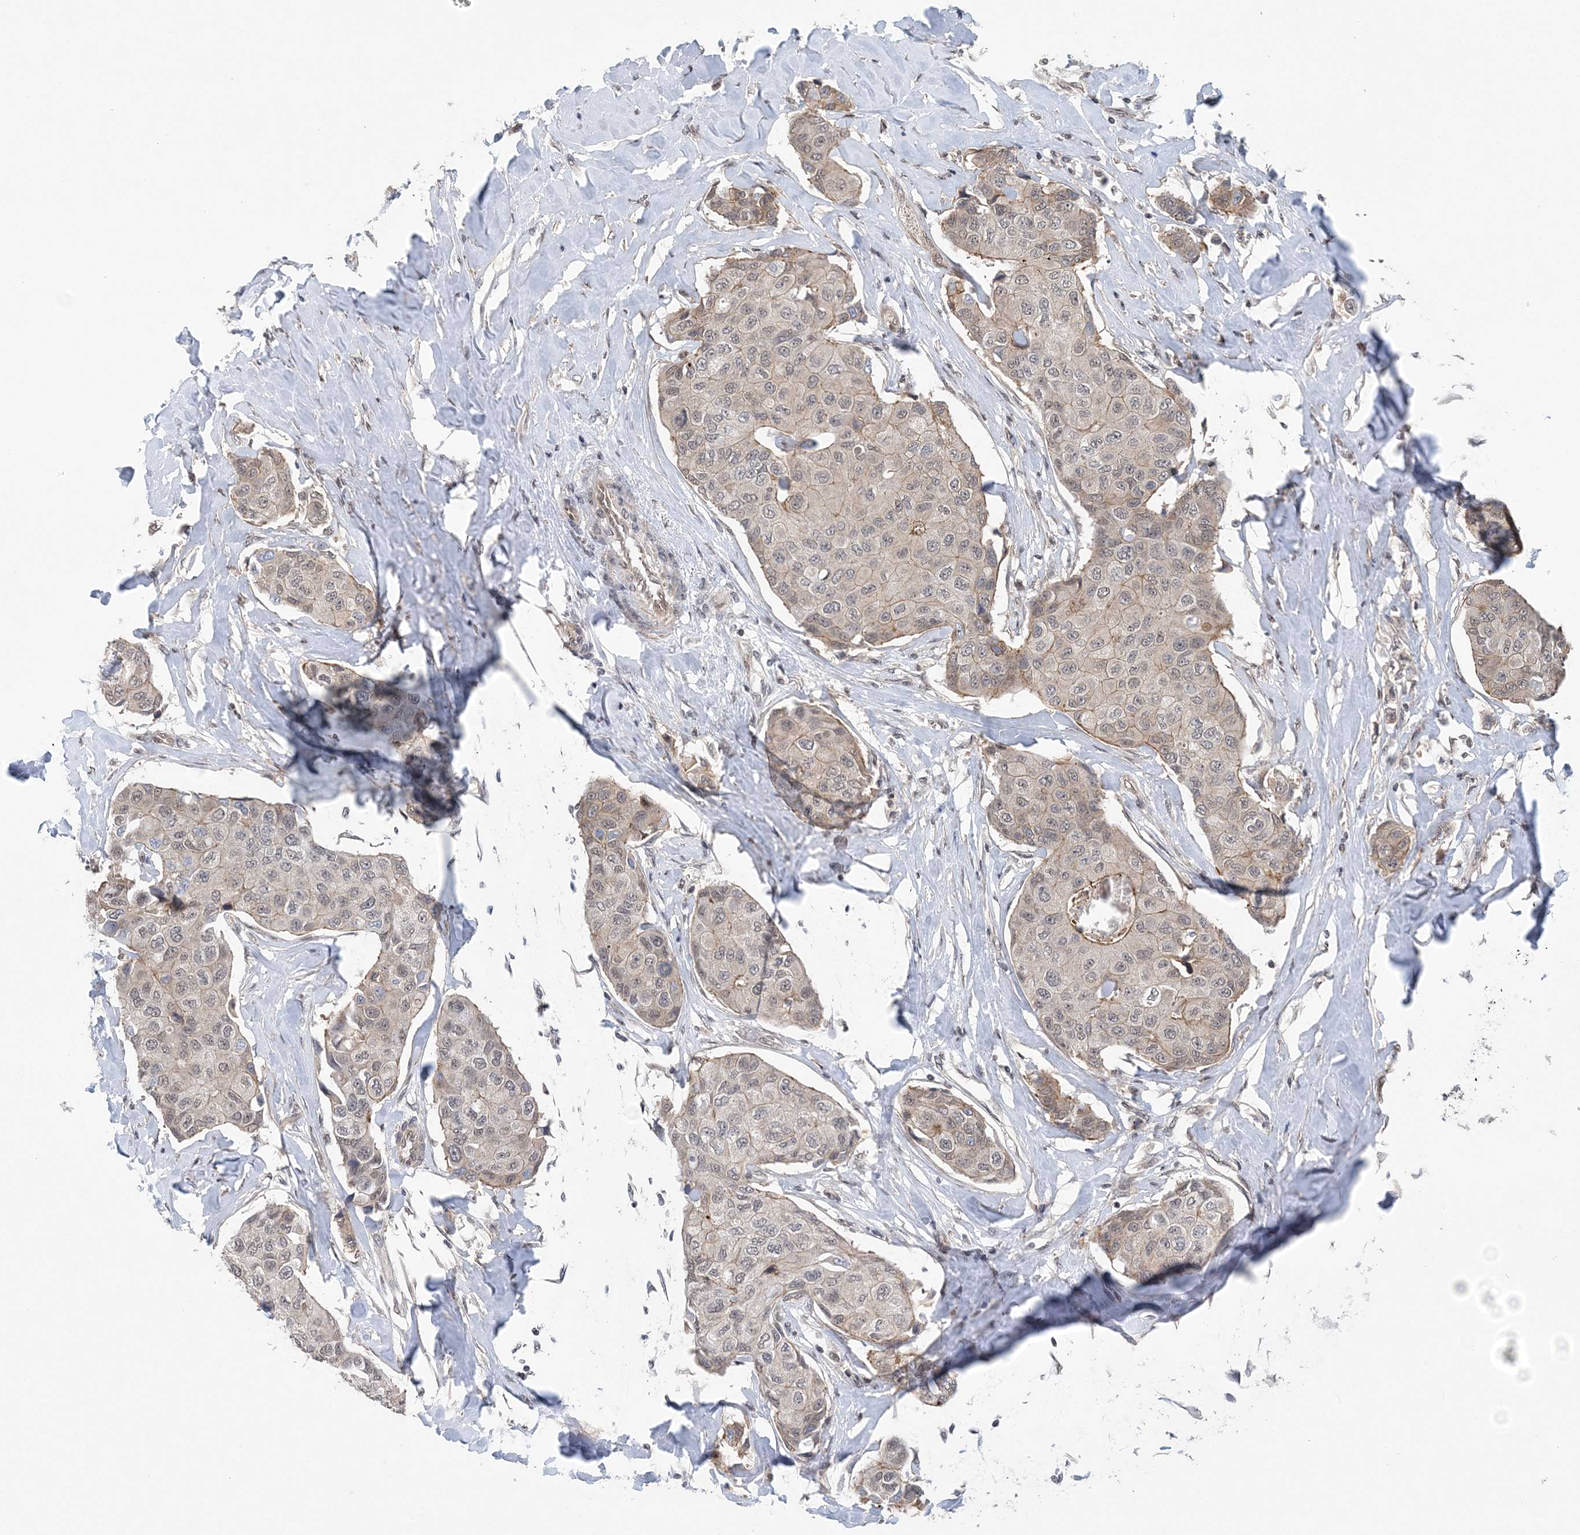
{"staining": {"intensity": "weak", "quantity": ">75%", "location": "cytoplasmic/membranous,nuclear"}, "tissue": "breast cancer", "cell_type": "Tumor cells", "image_type": "cancer", "snomed": [{"axis": "morphology", "description": "Duct carcinoma"}, {"axis": "topography", "description": "Breast"}], "caption": "Human breast invasive ductal carcinoma stained with a brown dye exhibits weak cytoplasmic/membranous and nuclear positive positivity in approximately >75% of tumor cells.", "gene": "CCDC152", "patient": {"sex": "female", "age": 80}}